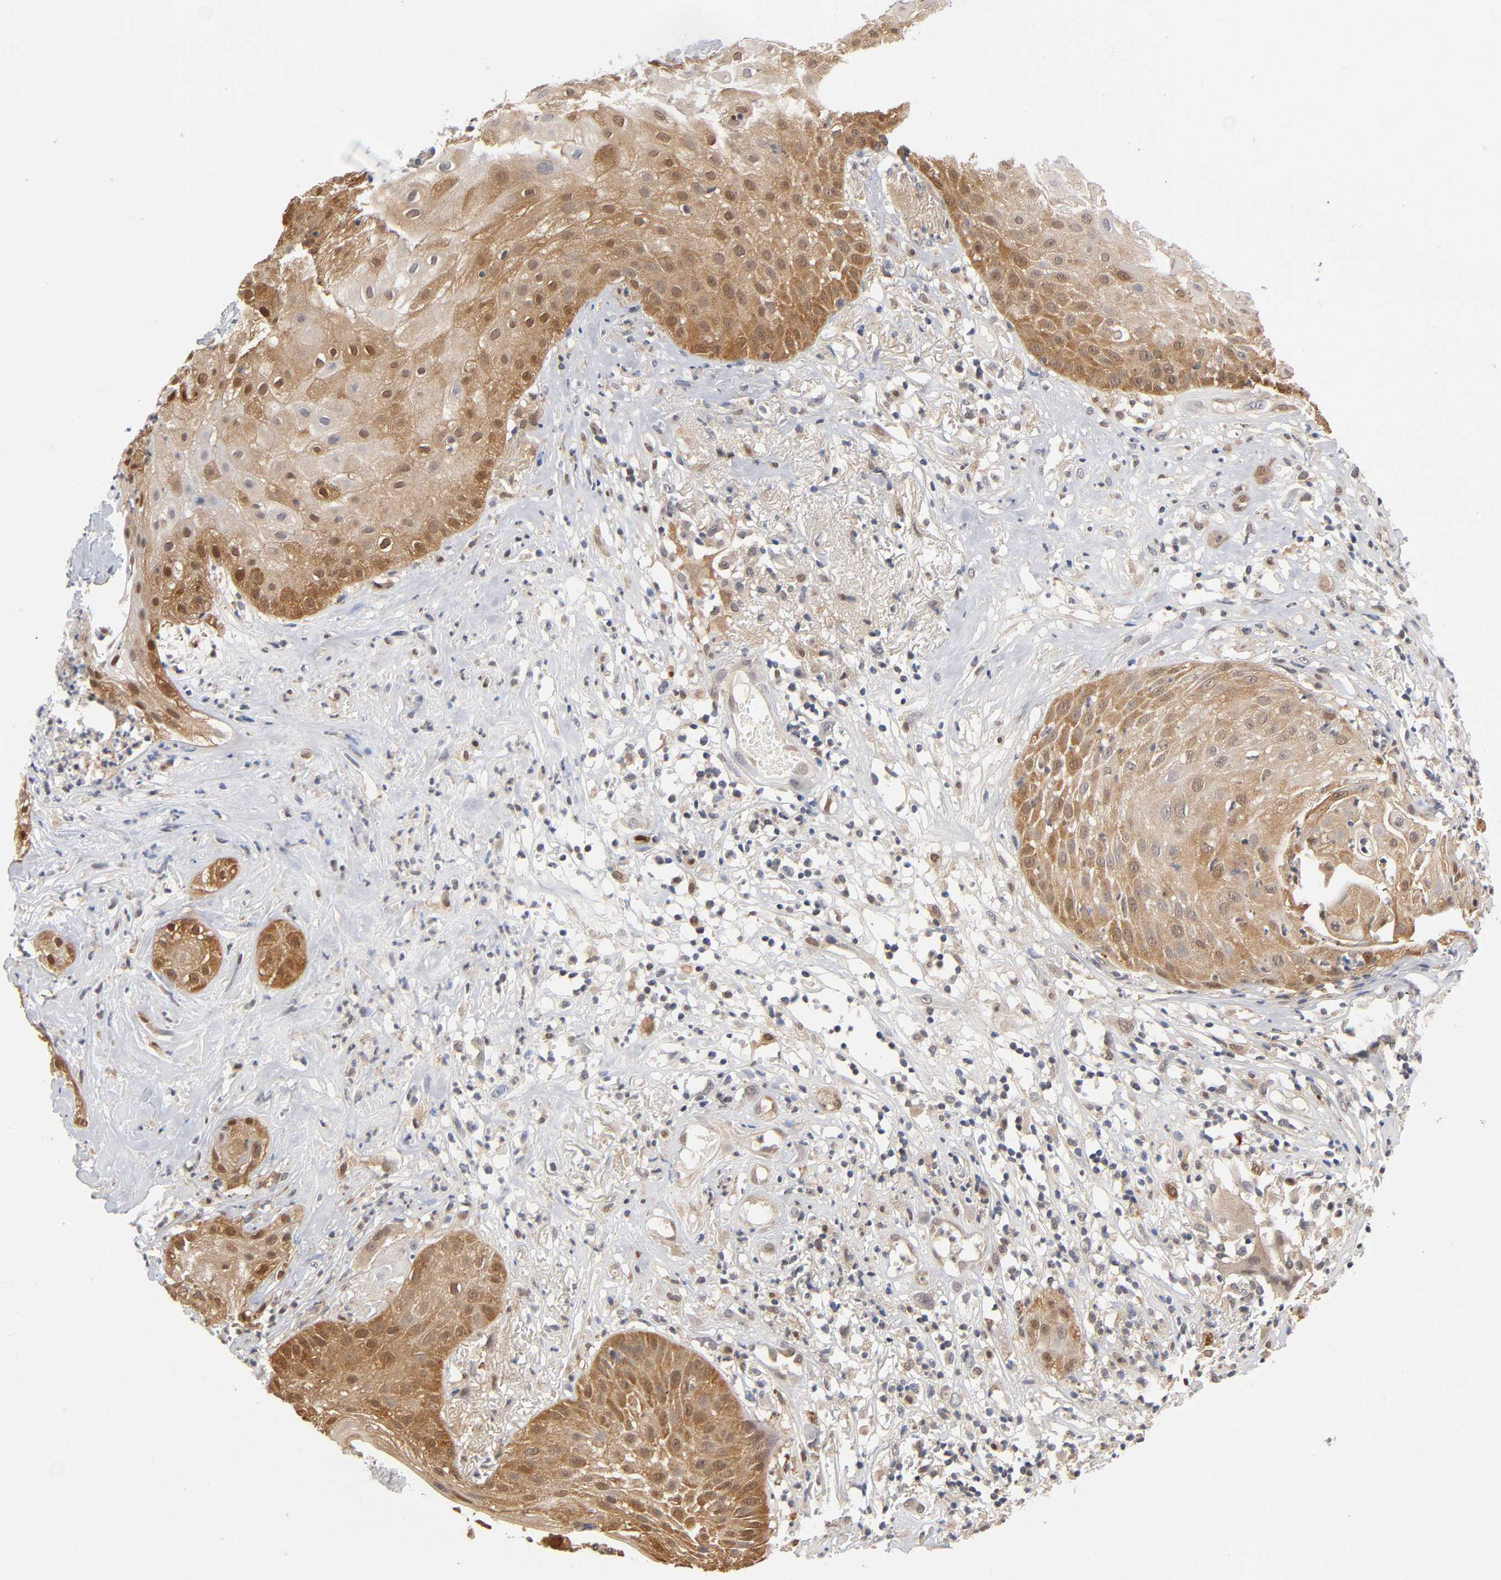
{"staining": {"intensity": "moderate", "quantity": "25%-75%", "location": "cytoplasmic/membranous,nuclear"}, "tissue": "skin cancer", "cell_type": "Tumor cells", "image_type": "cancer", "snomed": [{"axis": "morphology", "description": "Squamous cell carcinoma, NOS"}, {"axis": "topography", "description": "Skin"}], "caption": "Skin cancer (squamous cell carcinoma) stained with a protein marker displays moderate staining in tumor cells.", "gene": "DFFB", "patient": {"sex": "male", "age": 65}}